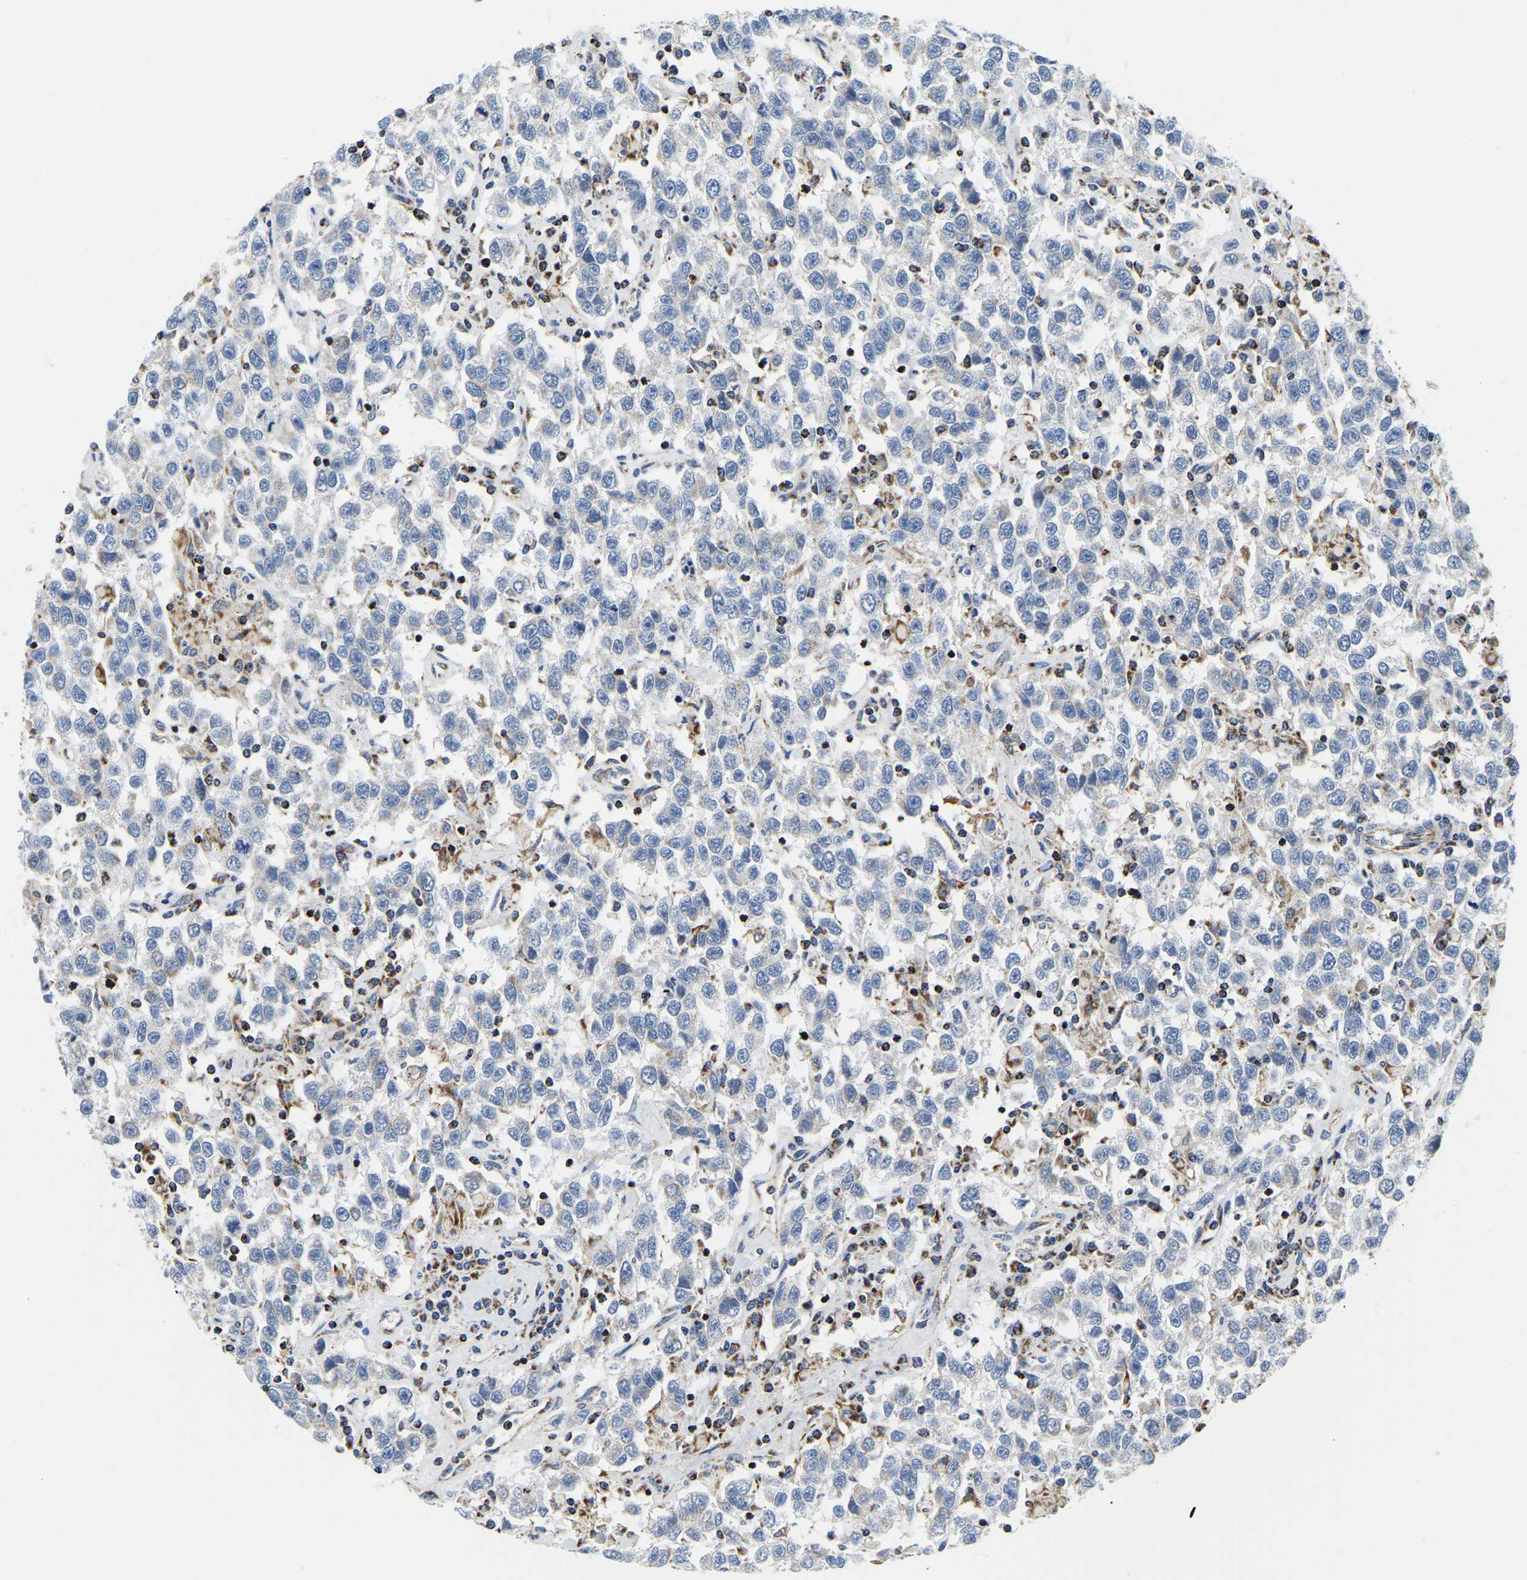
{"staining": {"intensity": "negative", "quantity": "none", "location": "none"}, "tissue": "testis cancer", "cell_type": "Tumor cells", "image_type": "cancer", "snomed": [{"axis": "morphology", "description": "Seminoma, NOS"}, {"axis": "topography", "description": "Testis"}], "caption": "This is an immunohistochemistry photomicrograph of testis seminoma. There is no positivity in tumor cells.", "gene": "SFXN1", "patient": {"sex": "male", "age": 41}}